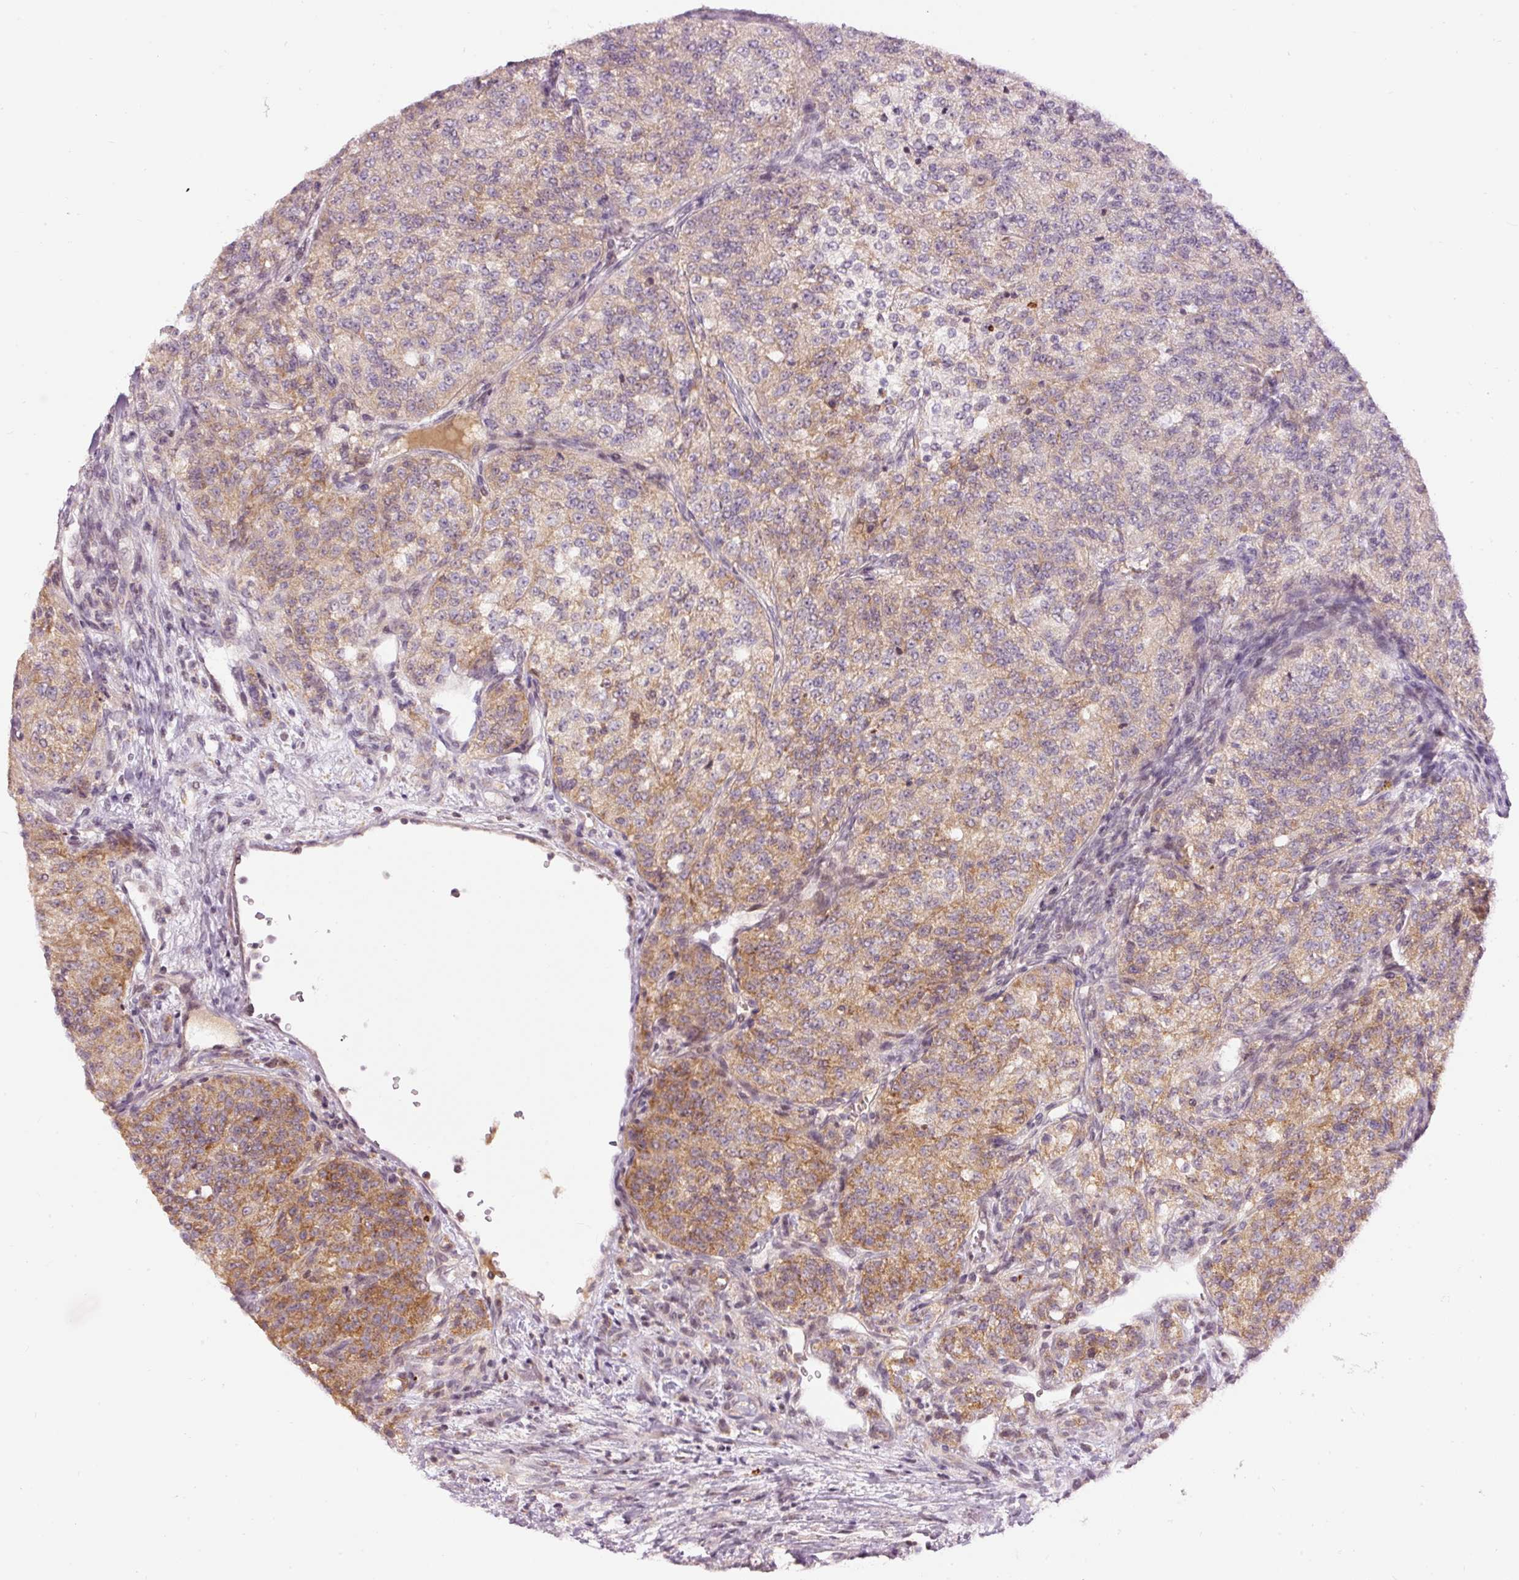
{"staining": {"intensity": "moderate", "quantity": "<25%", "location": "cytoplasmic/membranous"}, "tissue": "renal cancer", "cell_type": "Tumor cells", "image_type": "cancer", "snomed": [{"axis": "morphology", "description": "Adenocarcinoma, NOS"}, {"axis": "topography", "description": "Kidney"}], "caption": "Immunohistochemical staining of human renal adenocarcinoma reveals moderate cytoplasmic/membranous protein staining in approximately <25% of tumor cells. Immunohistochemistry (ihc) stains the protein in brown and the nuclei are stained blue.", "gene": "ABHD11", "patient": {"sex": "female", "age": 63}}